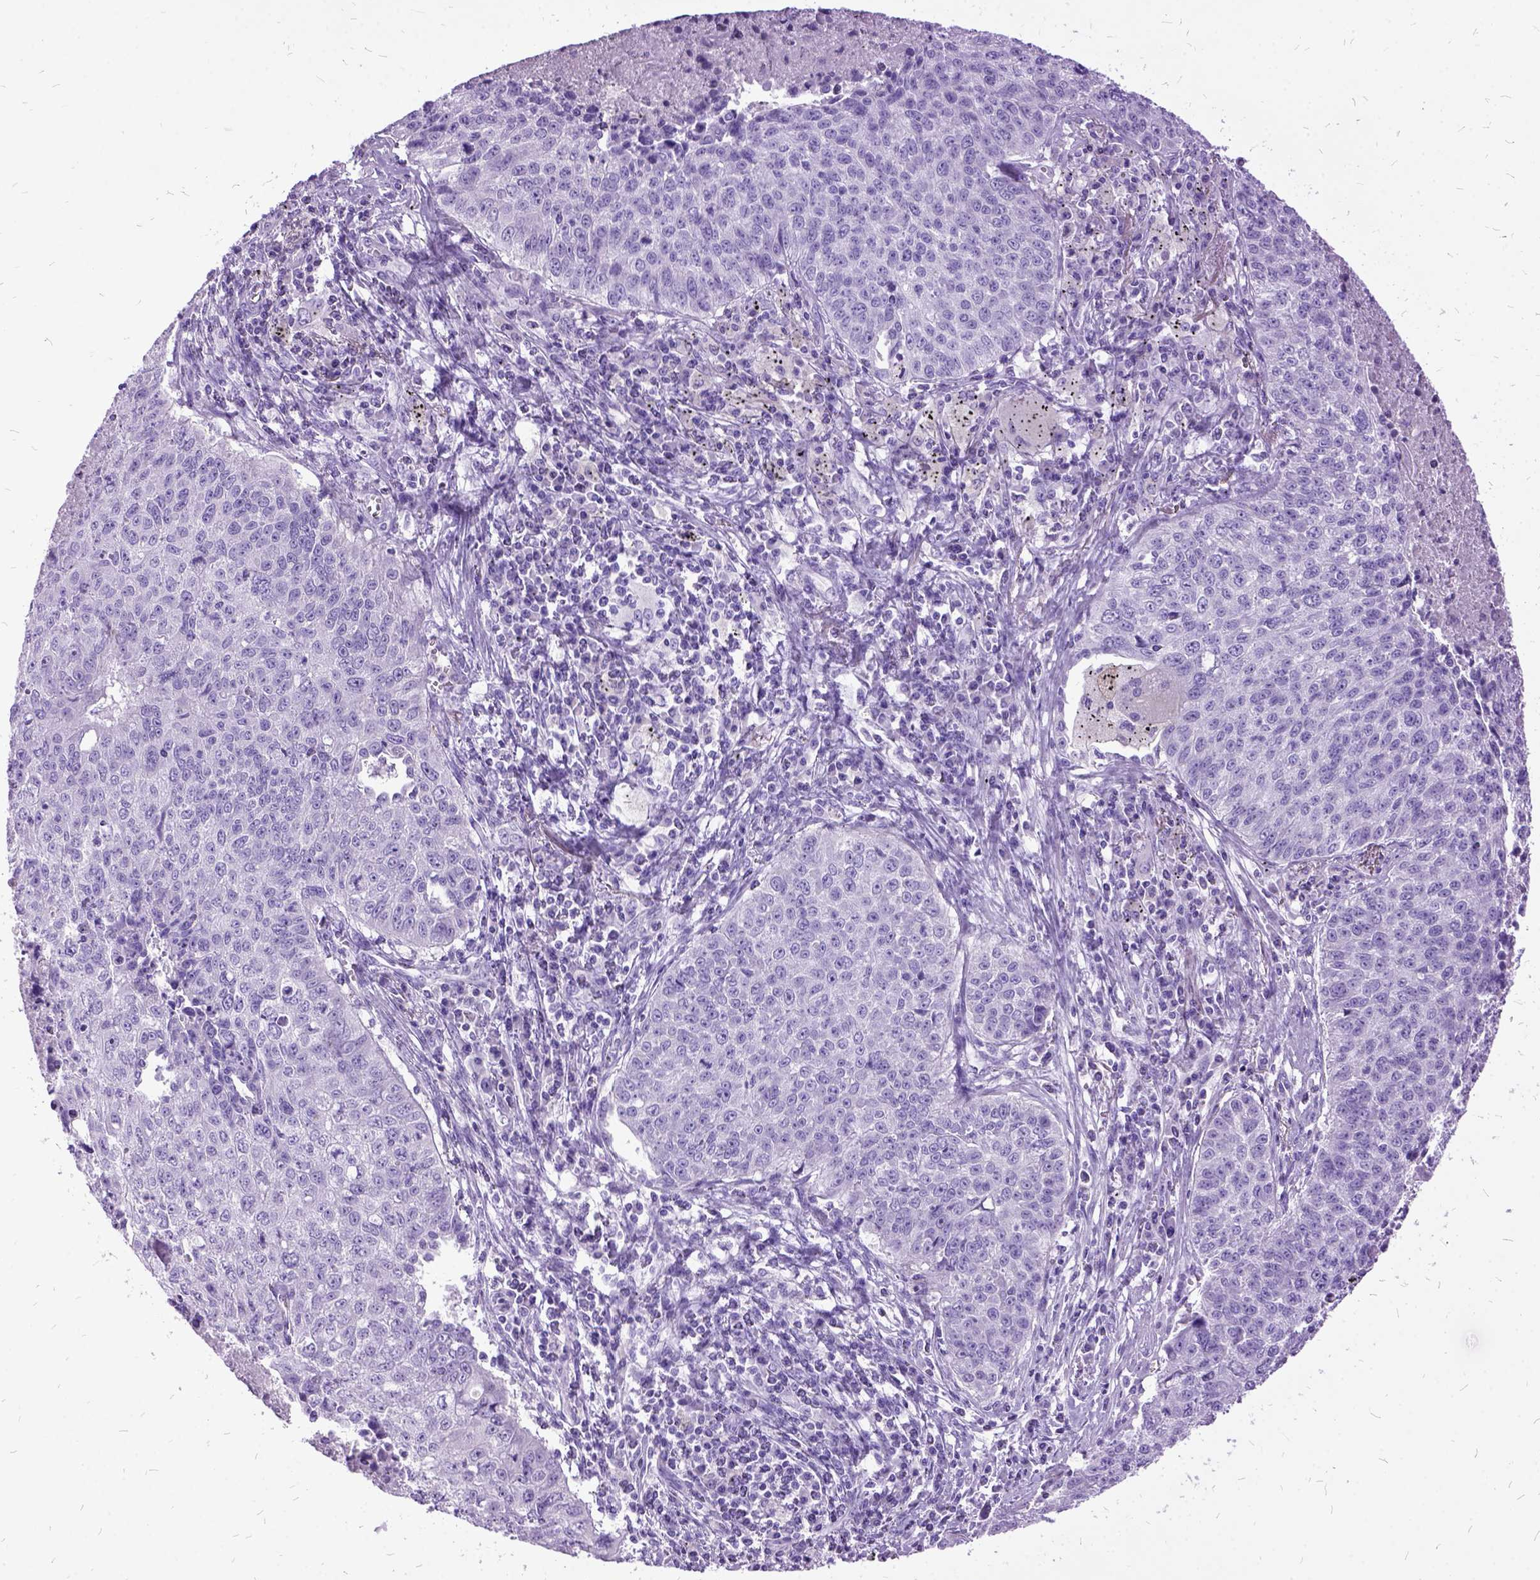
{"staining": {"intensity": "negative", "quantity": "none", "location": "none"}, "tissue": "lung cancer", "cell_type": "Tumor cells", "image_type": "cancer", "snomed": [{"axis": "morphology", "description": "Normal morphology"}, {"axis": "morphology", "description": "Aneuploidy"}, {"axis": "morphology", "description": "Squamous cell carcinoma, NOS"}, {"axis": "topography", "description": "Lymph node"}, {"axis": "topography", "description": "Lung"}], "caption": "This is an immunohistochemistry photomicrograph of aneuploidy (lung). There is no staining in tumor cells.", "gene": "MME", "patient": {"sex": "female", "age": 76}}